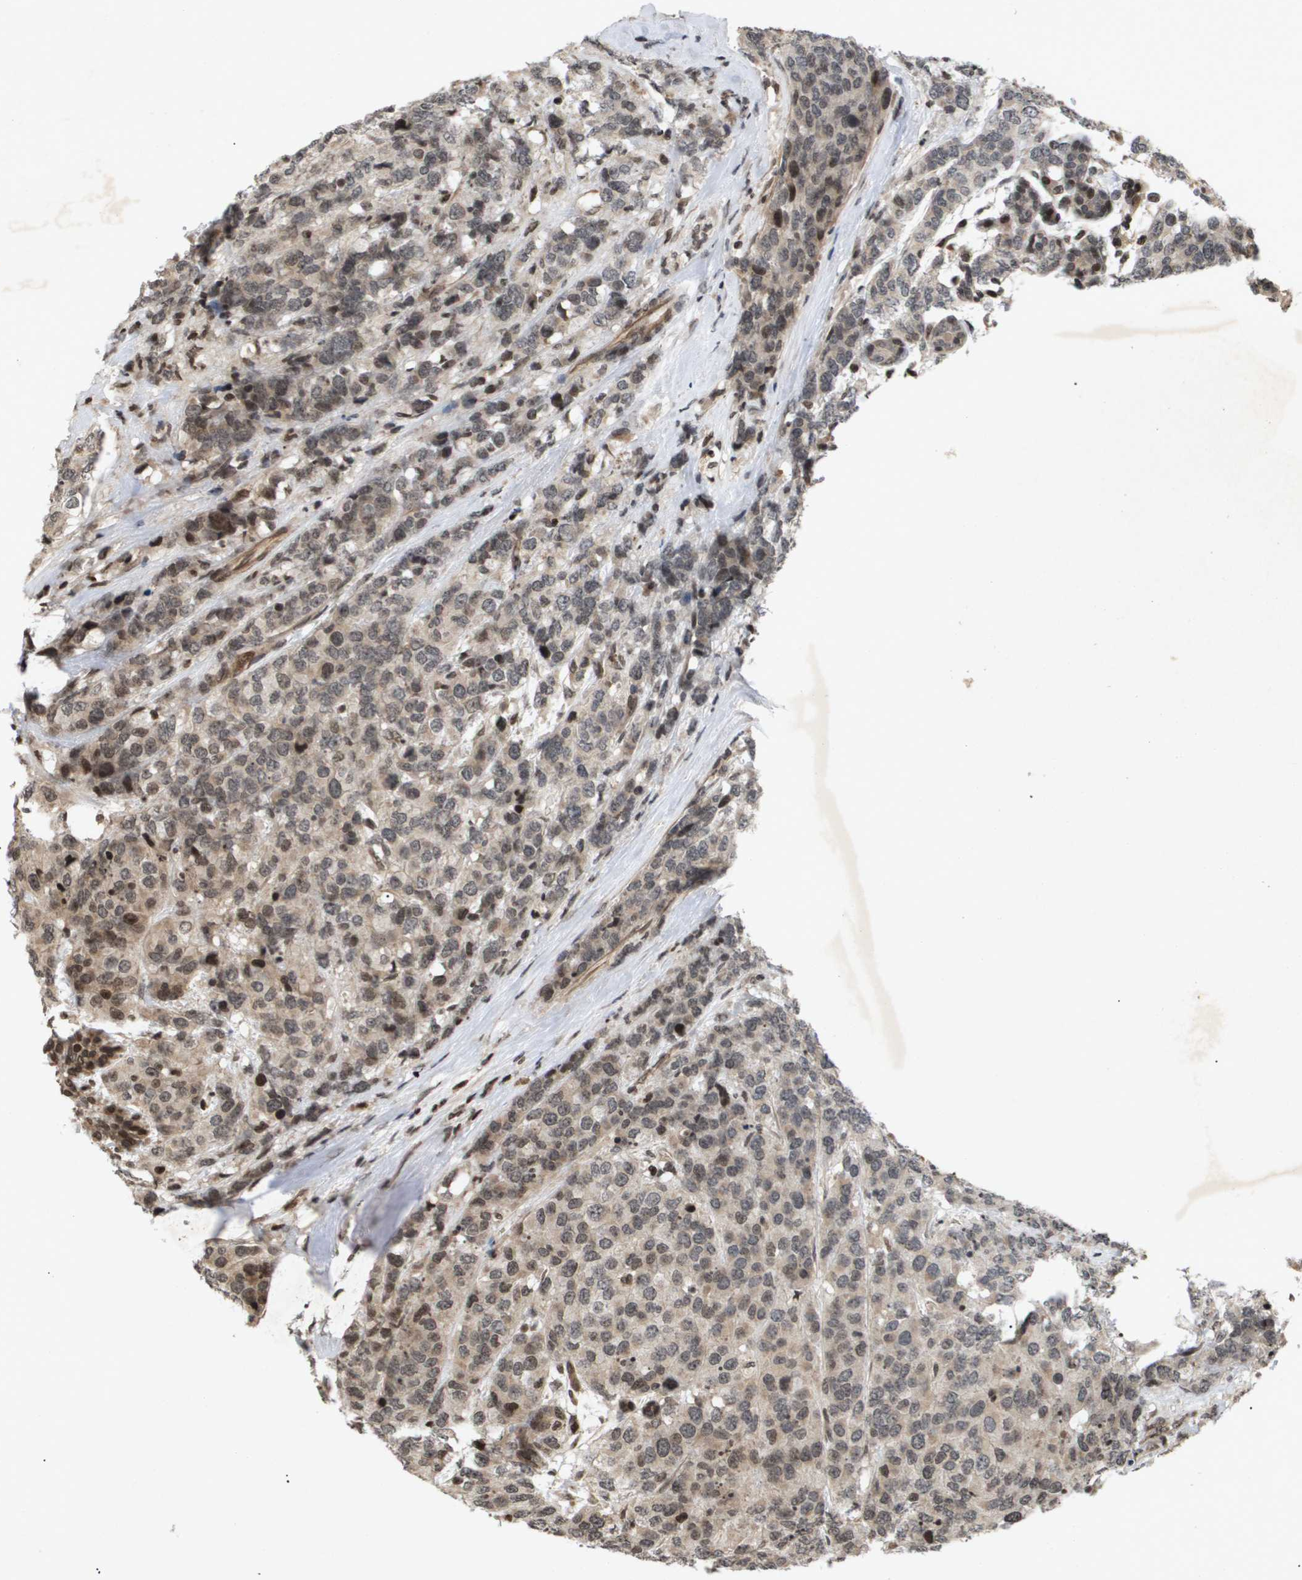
{"staining": {"intensity": "weak", "quantity": "25%-75%", "location": "cytoplasmic/membranous,nuclear"}, "tissue": "breast cancer", "cell_type": "Tumor cells", "image_type": "cancer", "snomed": [{"axis": "morphology", "description": "Lobular carcinoma"}, {"axis": "topography", "description": "Breast"}], "caption": "Lobular carcinoma (breast) stained for a protein (brown) exhibits weak cytoplasmic/membranous and nuclear positive positivity in about 25%-75% of tumor cells.", "gene": "HSPA6", "patient": {"sex": "female", "age": 59}}